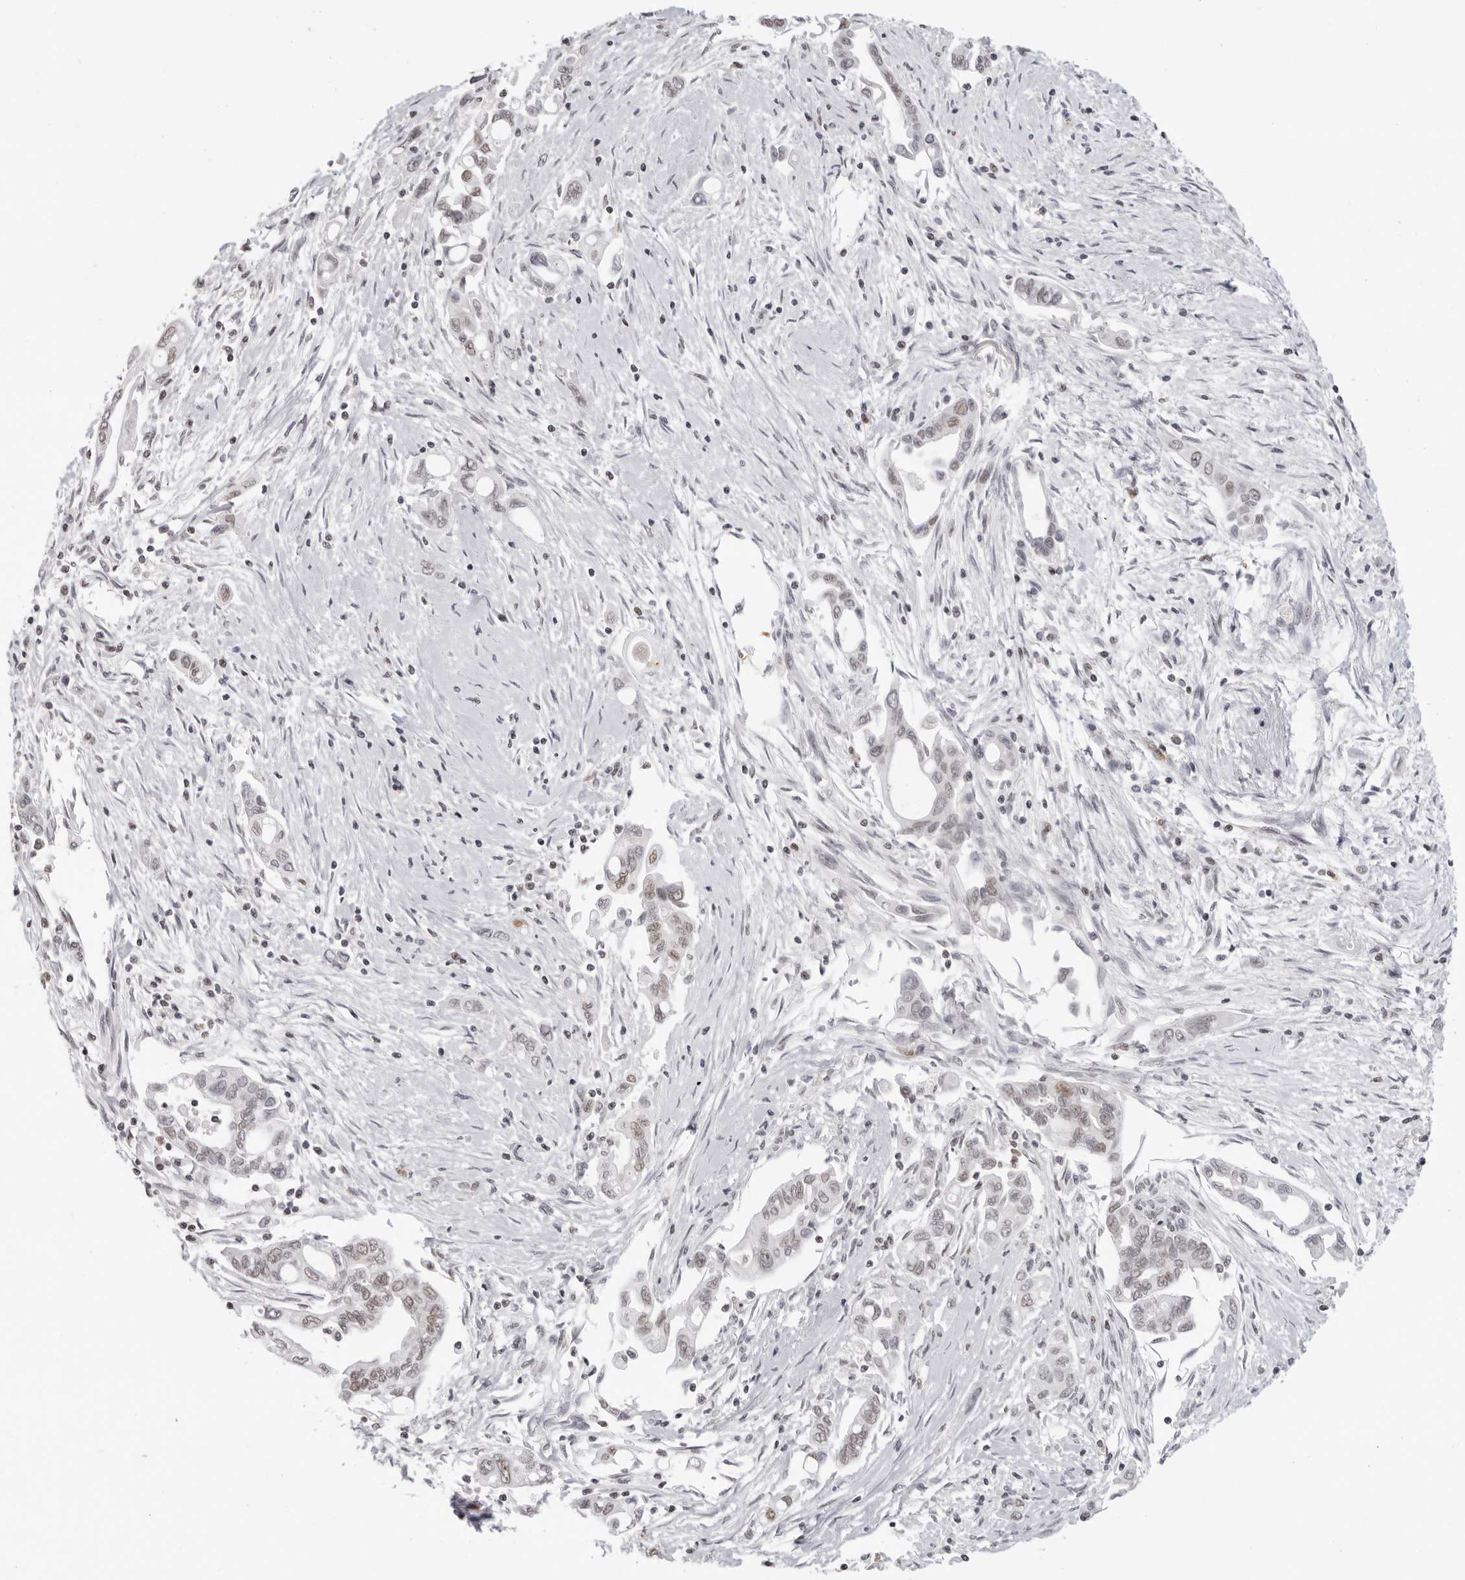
{"staining": {"intensity": "weak", "quantity": "25%-75%", "location": "nuclear"}, "tissue": "pancreatic cancer", "cell_type": "Tumor cells", "image_type": "cancer", "snomed": [{"axis": "morphology", "description": "Adenocarcinoma, NOS"}, {"axis": "topography", "description": "Pancreas"}], "caption": "Tumor cells display low levels of weak nuclear staining in about 25%-75% of cells in human pancreatic cancer.", "gene": "RNF146", "patient": {"sex": "female", "age": 57}}